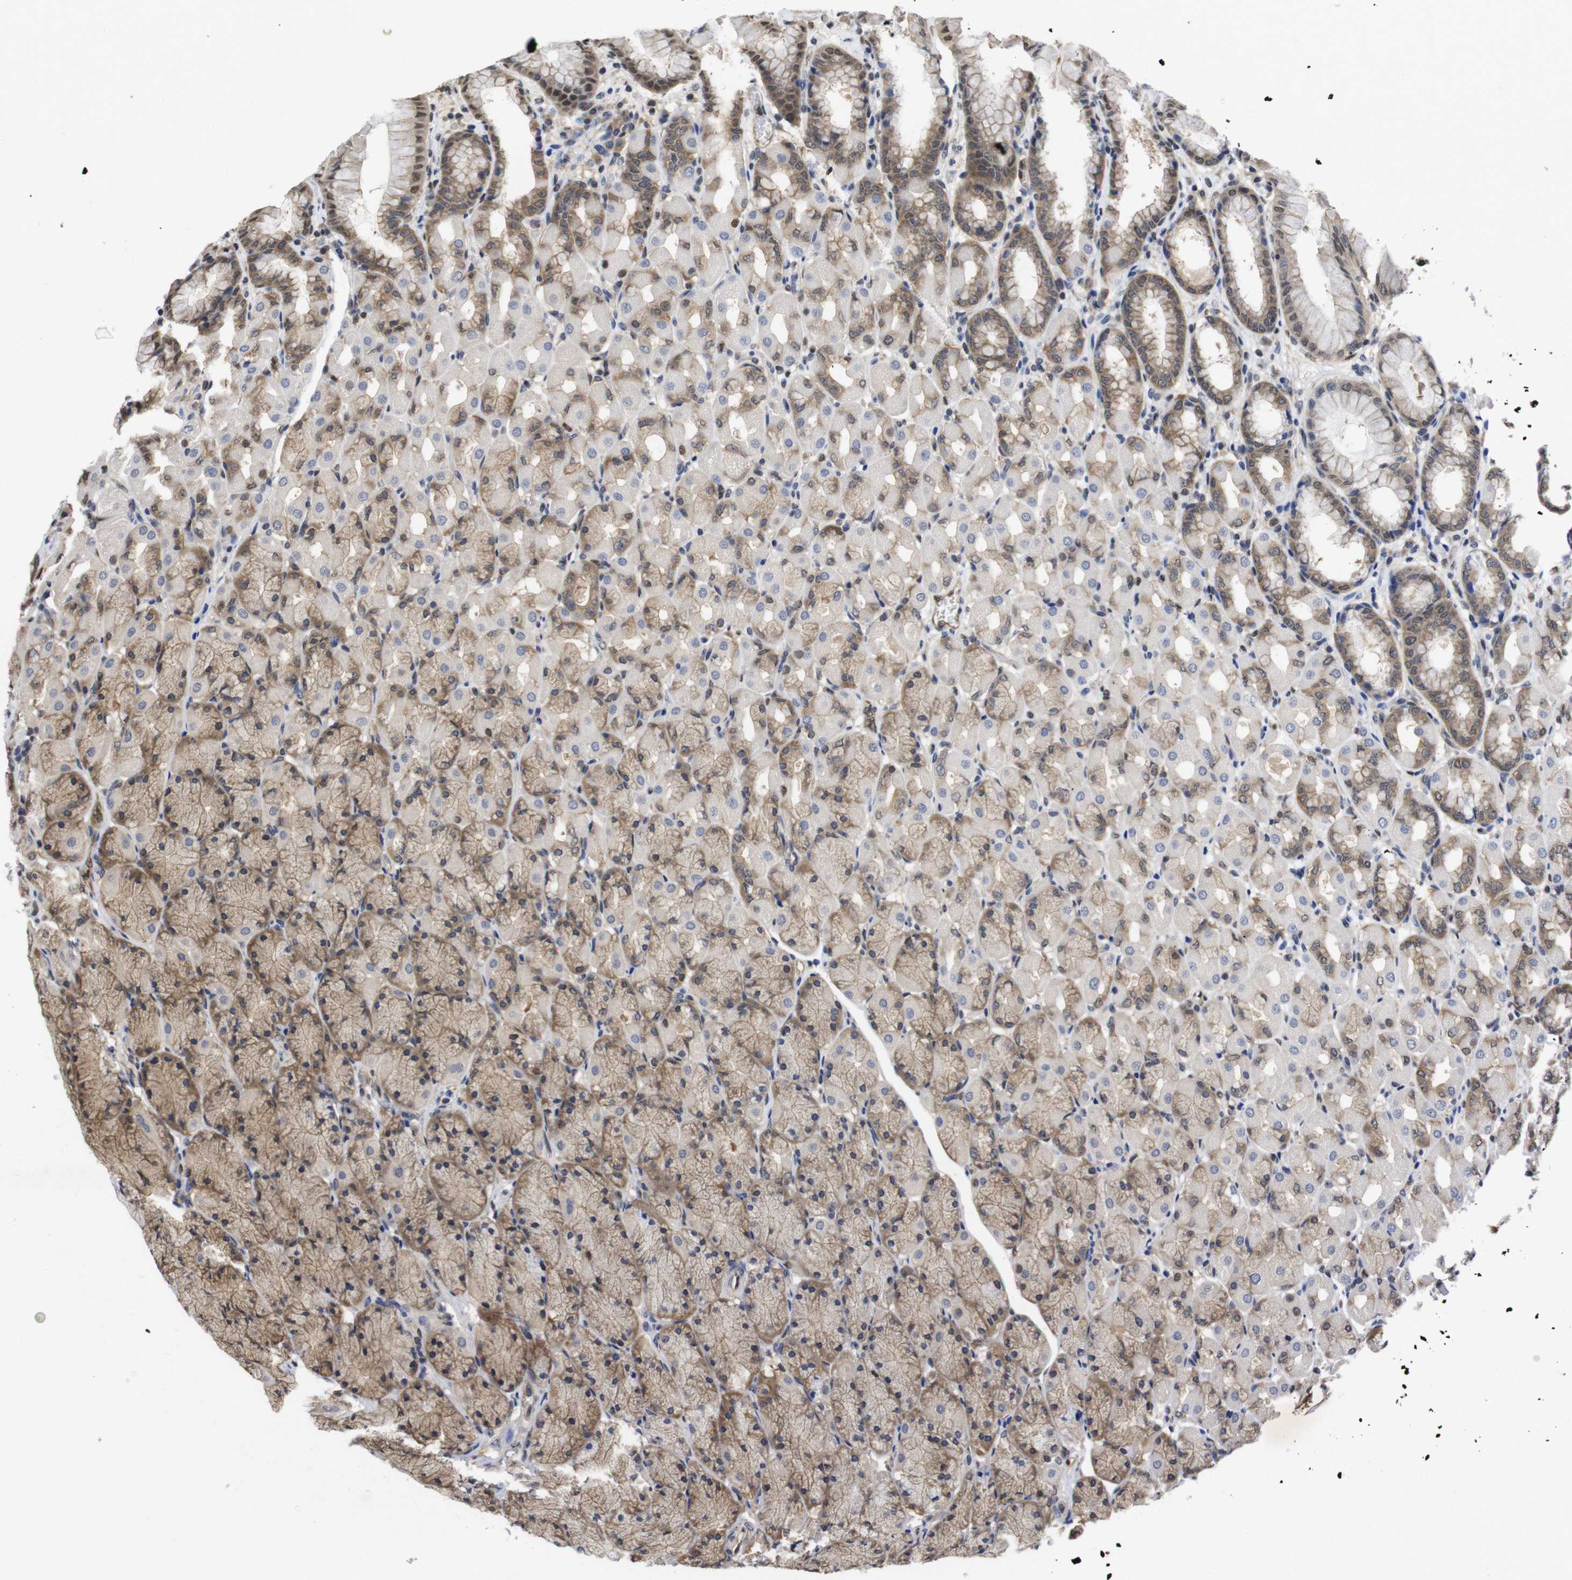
{"staining": {"intensity": "moderate", "quantity": ">75%", "location": "cytoplasmic/membranous,nuclear"}, "tissue": "stomach", "cell_type": "Glandular cells", "image_type": "normal", "snomed": [{"axis": "morphology", "description": "Normal tissue, NOS"}, {"axis": "topography", "description": "Stomach, upper"}], "caption": "Approximately >75% of glandular cells in benign human stomach exhibit moderate cytoplasmic/membranous,nuclear protein staining as visualized by brown immunohistochemical staining.", "gene": "SUMO3", "patient": {"sex": "female", "age": 56}}